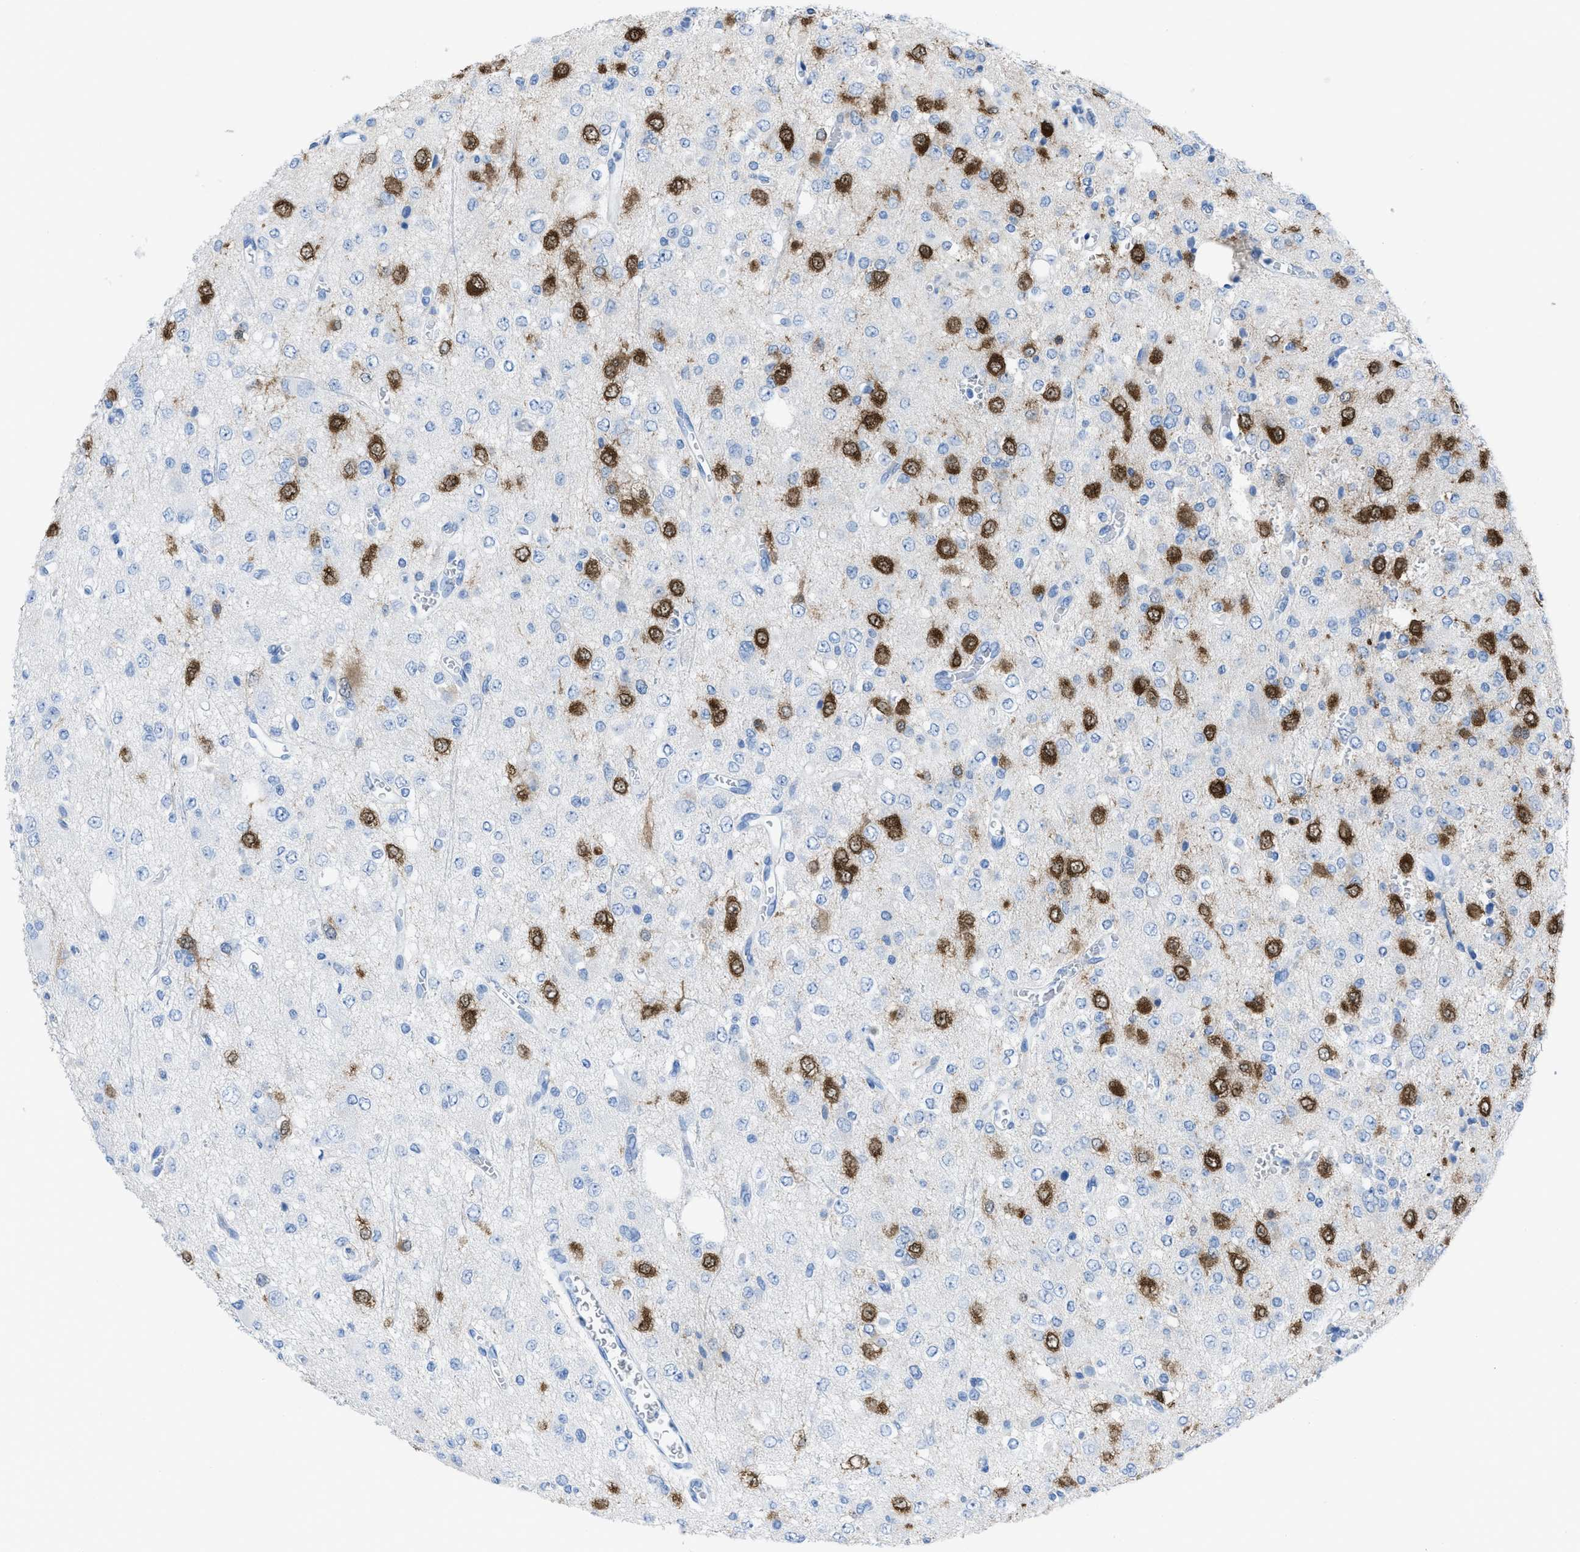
{"staining": {"intensity": "strong", "quantity": "25%-75%", "location": "cytoplasmic/membranous,nuclear"}, "tissue": "glioma", "cell_type": "Tumor cells", "image_type": "cancer", "snomed": [{"axis": "morphology", "description": "Glioma, malignant, Low grade"}, {"axis": "topography", "description": "Brain"}], "caption": "A high-resolution histopathology image shows immunohistochemistry staining of malignant glioma (low-grade), which demonstrates strong cytoplasmic/membranous and nuclear staining in approximately 25%-75% of tumor cells.", "gene": "CDKN2A", "patient": {"sex": "male", "age": 38}}